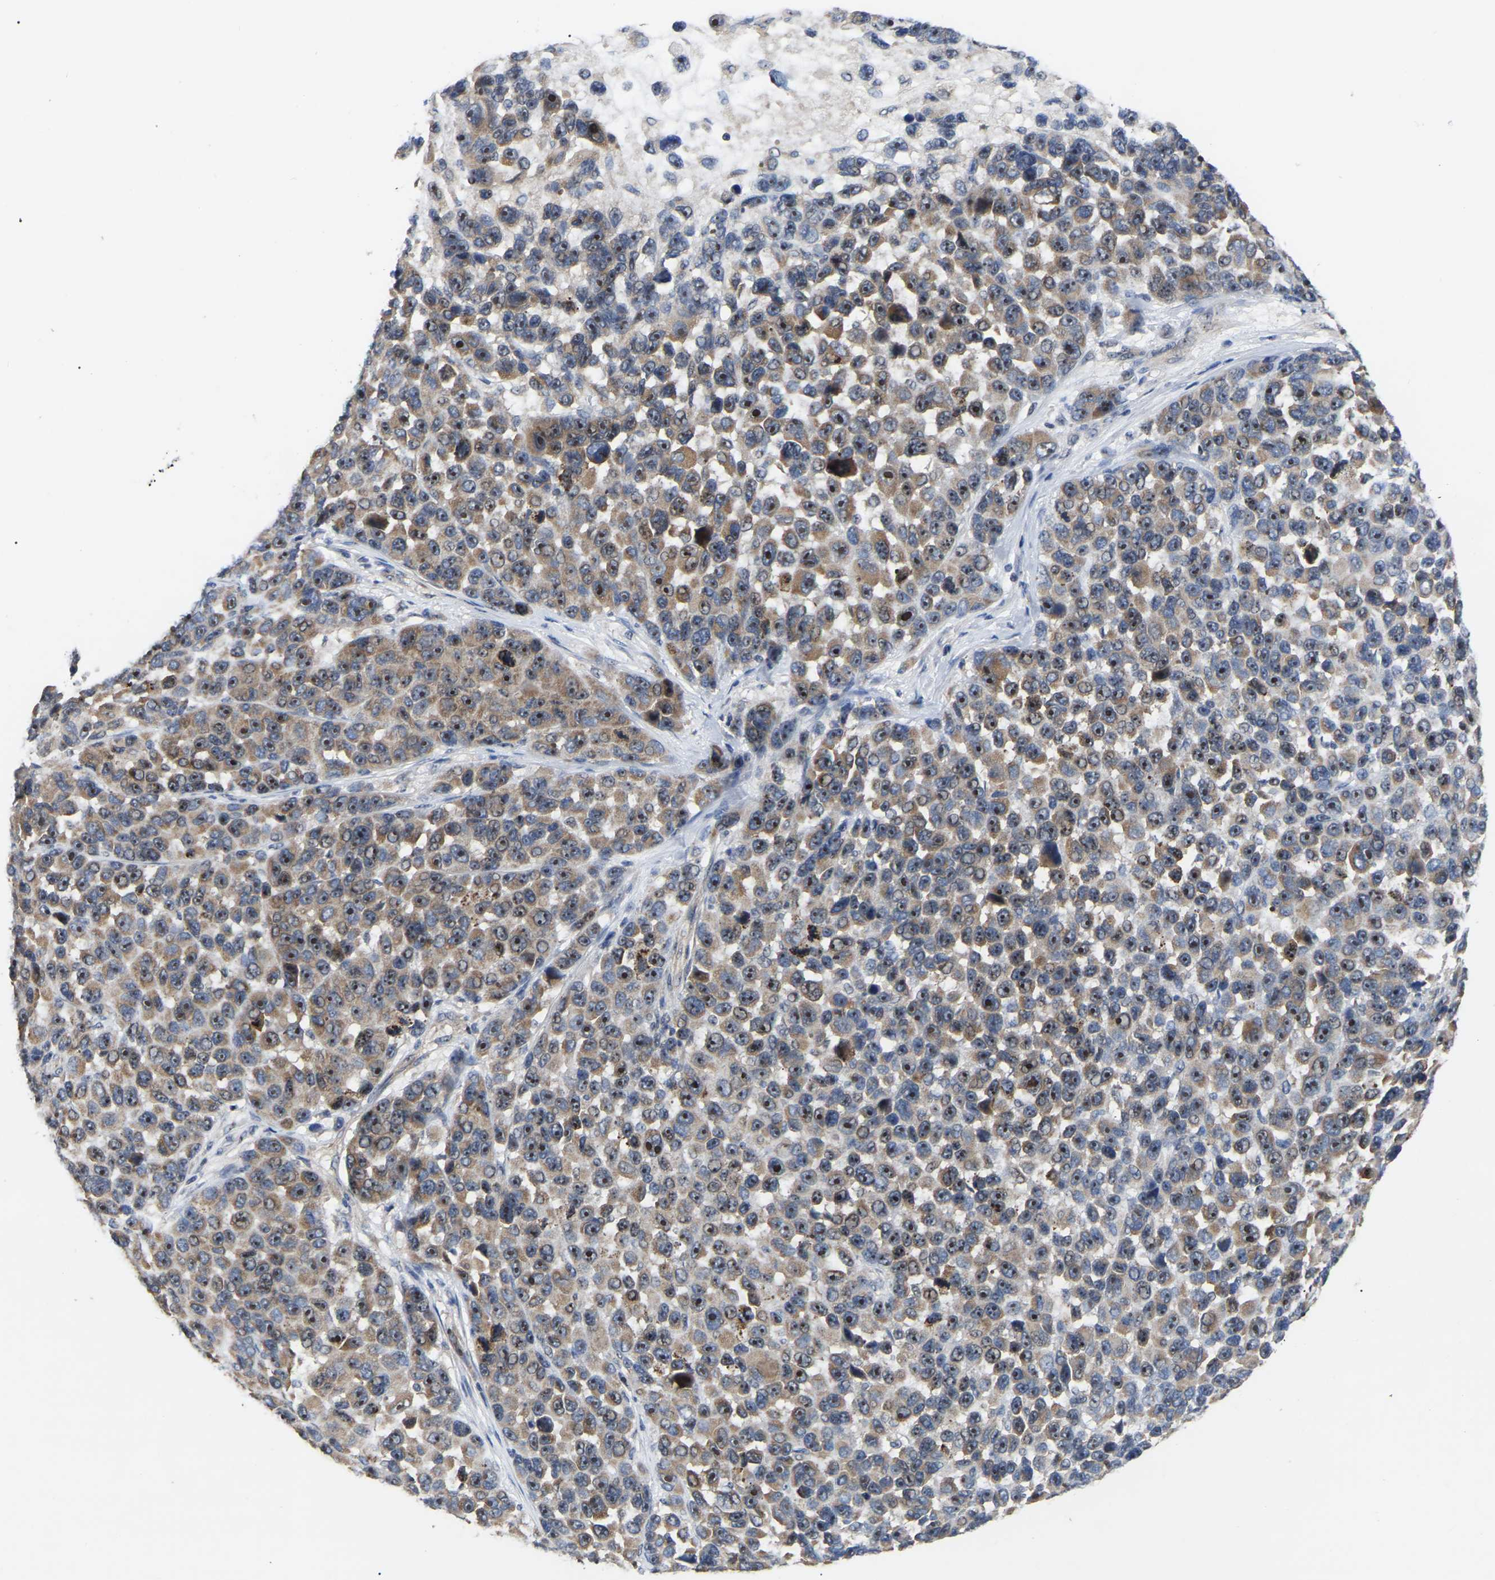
{"staining": {"intensity": "moderate", "quantity": ">75%", "location": "cytoplasmic/membranous,nuclear"}, "tissue": "melanoma", "cell_type": "Tumor cells", "image_type": "cancer", "snomed": [{"axis": "morphology", "description": "Malignant melanoma, NOS"}, {"axis": "topography", "description": "Skin"}], "caption": "Protein analysis of malignant melanoma tissue reveals moderate cytoplasmic/membranous and nuclear positivity in about >75% of tumor cells. The staining is performed using DAB (3,3'-diaminobenzidine) brown chromogen to label protein expression. The nuclei are counter-stained blue using hematoxylin.", "gene": "NOP53", "patient": {"sex": "male", "age": 53}}